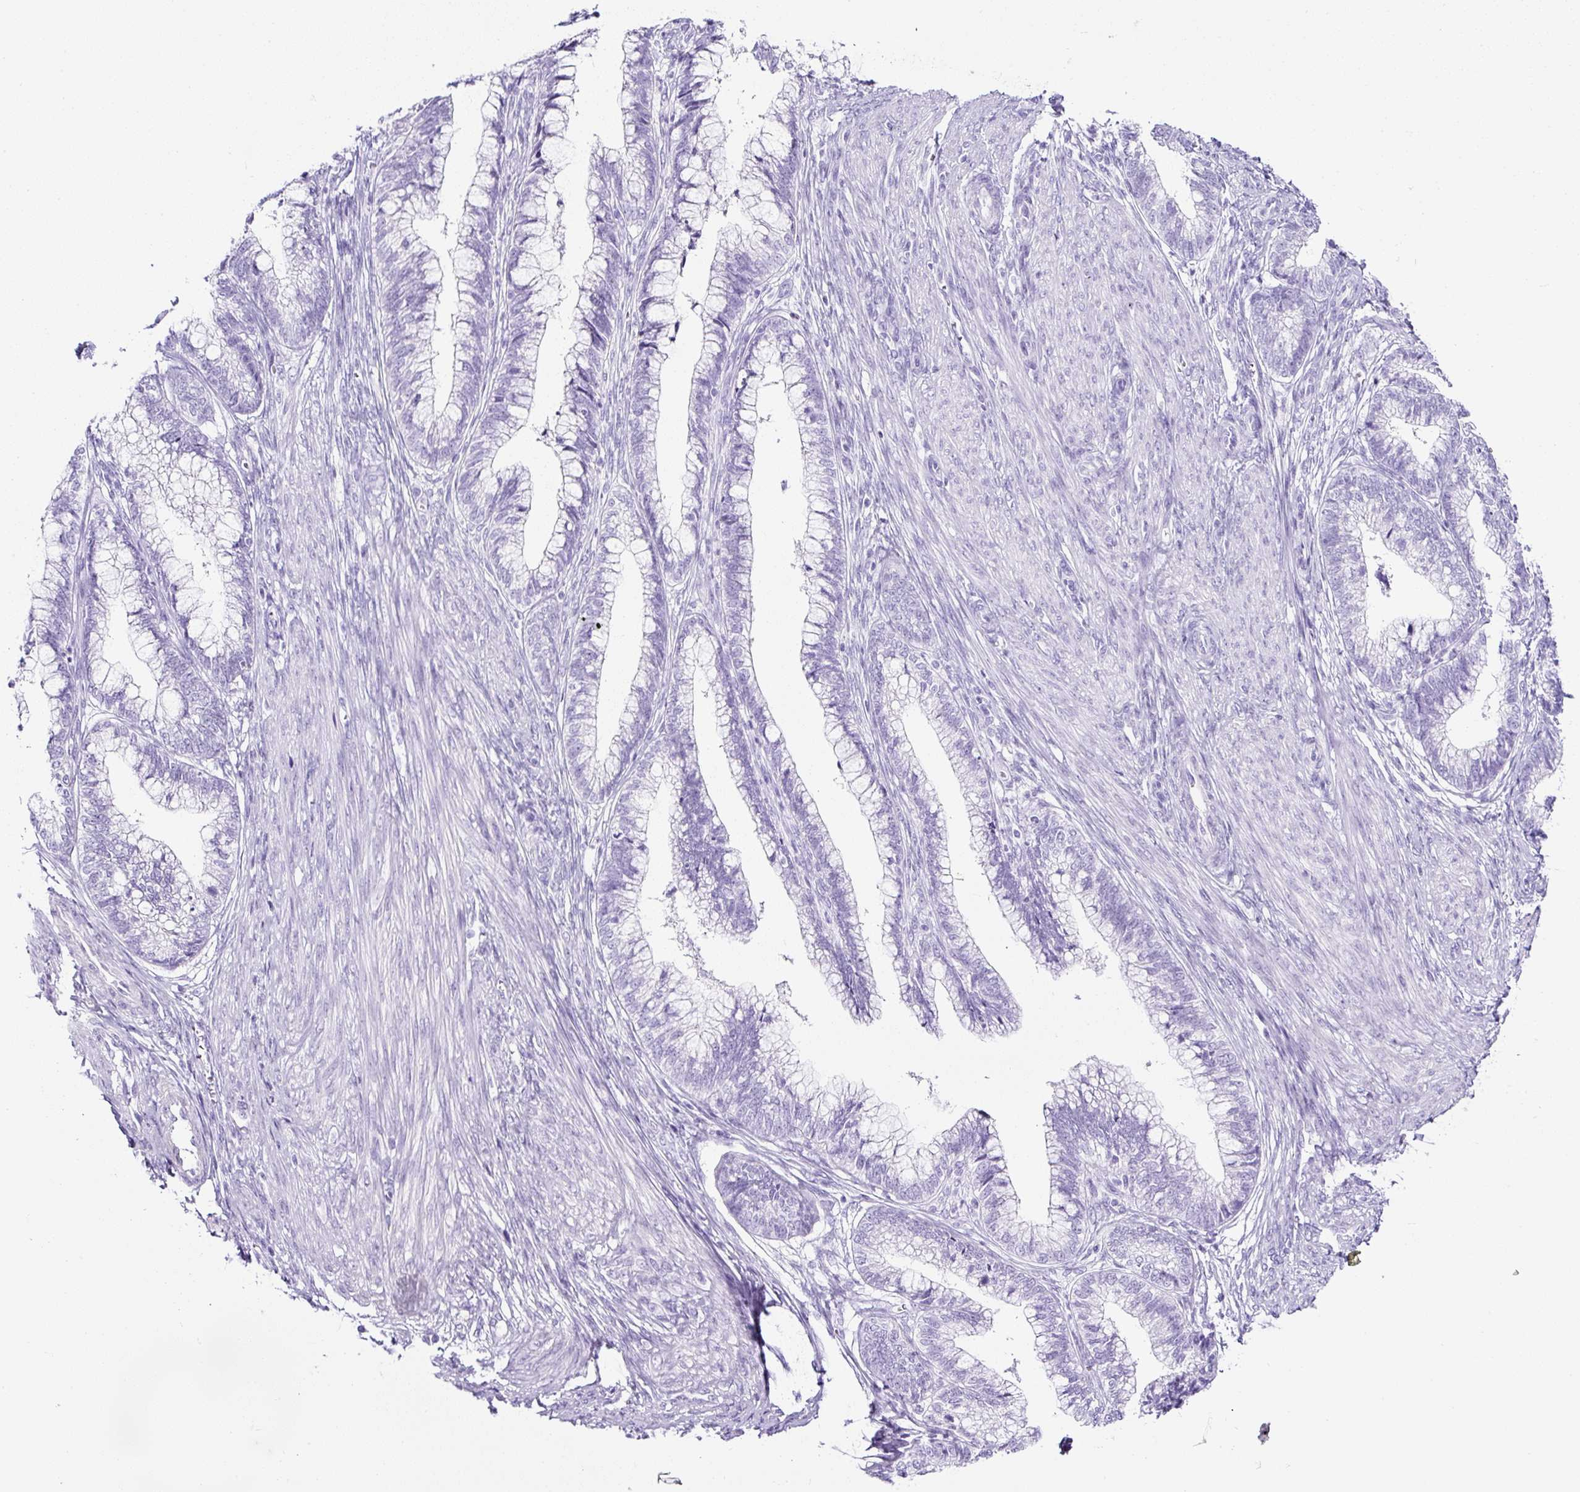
{"staining": {"intensity": "negative", "quantity": "none", "location": "none"}, "tissue": "cervical cancer", "cell_type": "Tumor cells", "image_type": "cancer", "snomed": [{"axis": "morphology", "description": "Adenocarcinoma, NOS"}, {"axis": "topography", "description": "Cervix"}], "caption": "There is no significant expression in tumor cells of cervical adenocarcinoma.", "gene": "TMEM200B", "patient": {"sex": "female", "age": 44}}